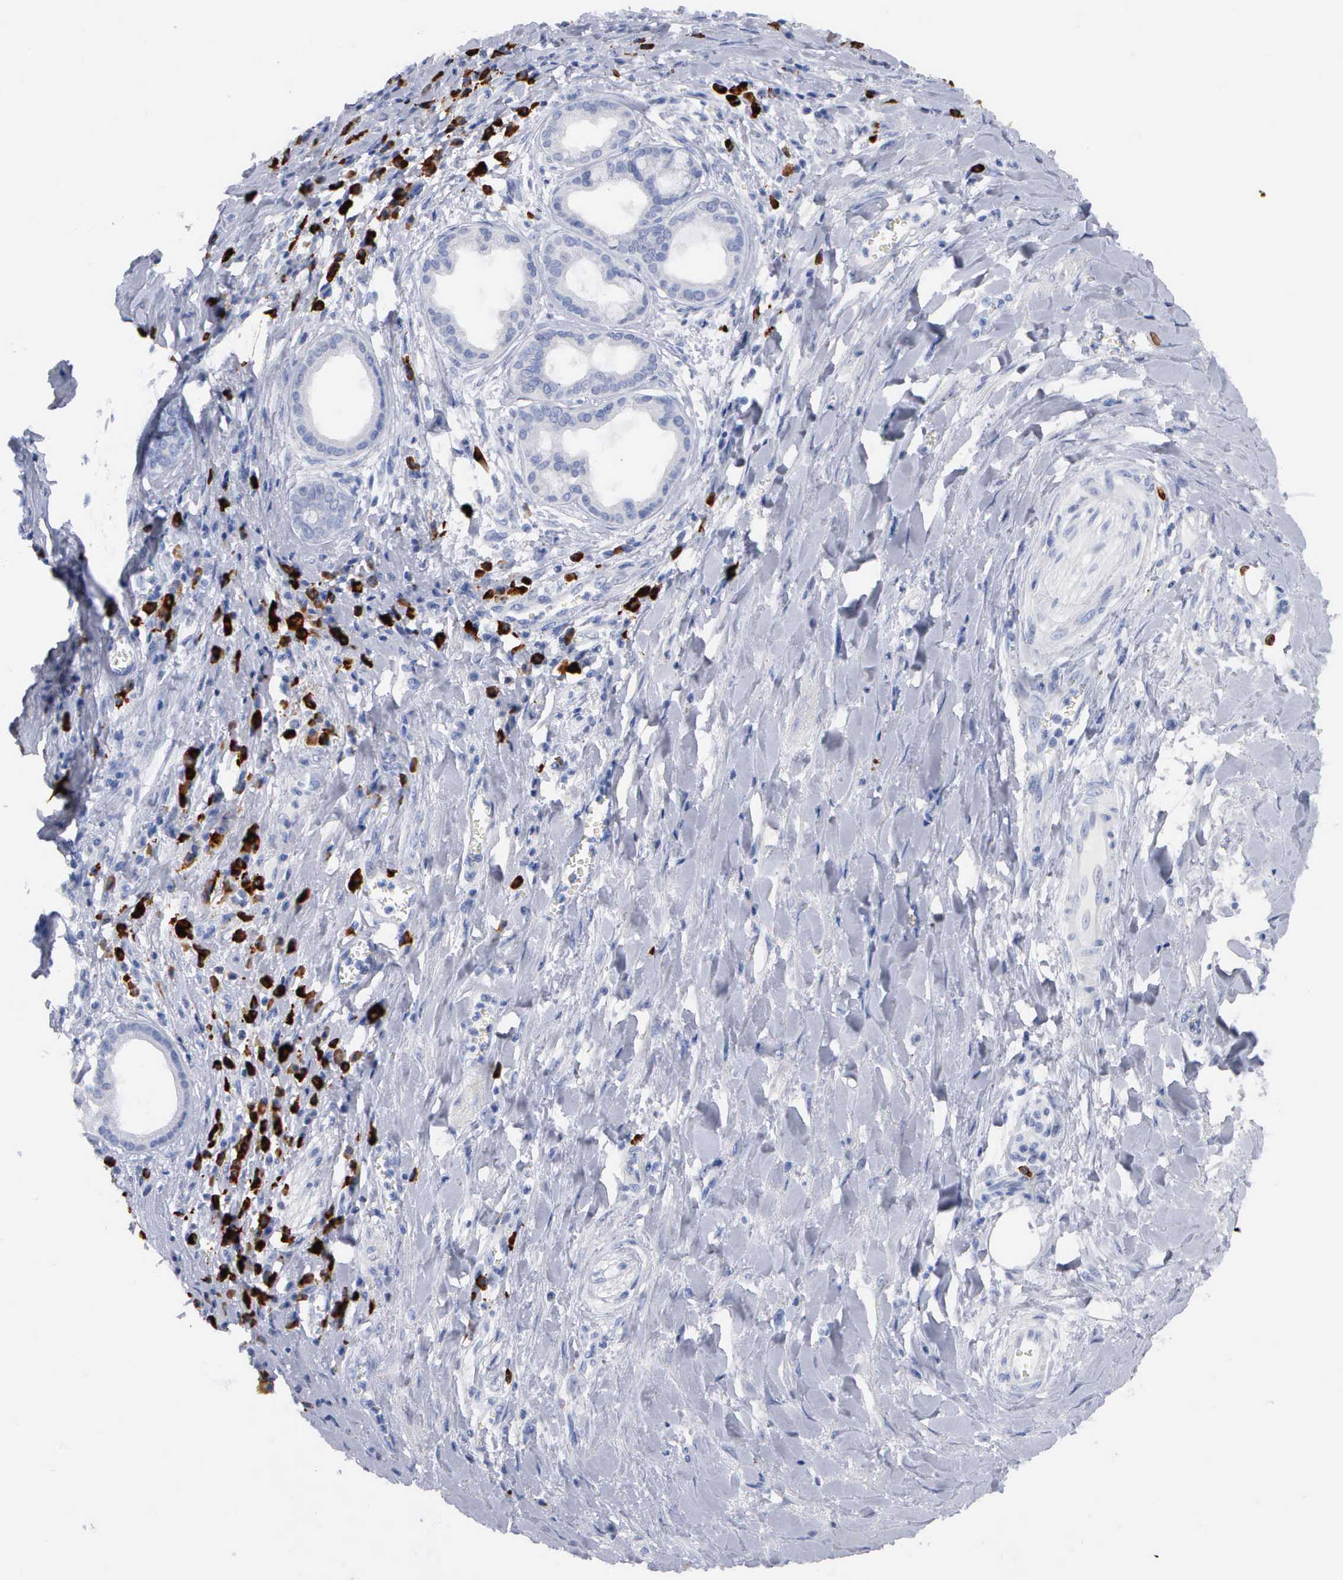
{"staining": {"intensity": "negative", "quantity": "none", "location": "none"}, "tissue": "pancreatic cancer", "cell_type": "Tumor cells", "image_type": "cancer", "snomed": [{"axis": "morphology", "description": "Adenocarcinoma, NOS"}, {"axis": "topography", "description": "Pancreas"}], "caption": "An immunohistochemistry image of pancreatic cancer (adenocarcinoma) is shown. There is no staining in tumor cells of pancreatic cancer (adenocarcinoma).", "gene": "ASPHD2", "patient": {"sex": "male", "age": 69}}